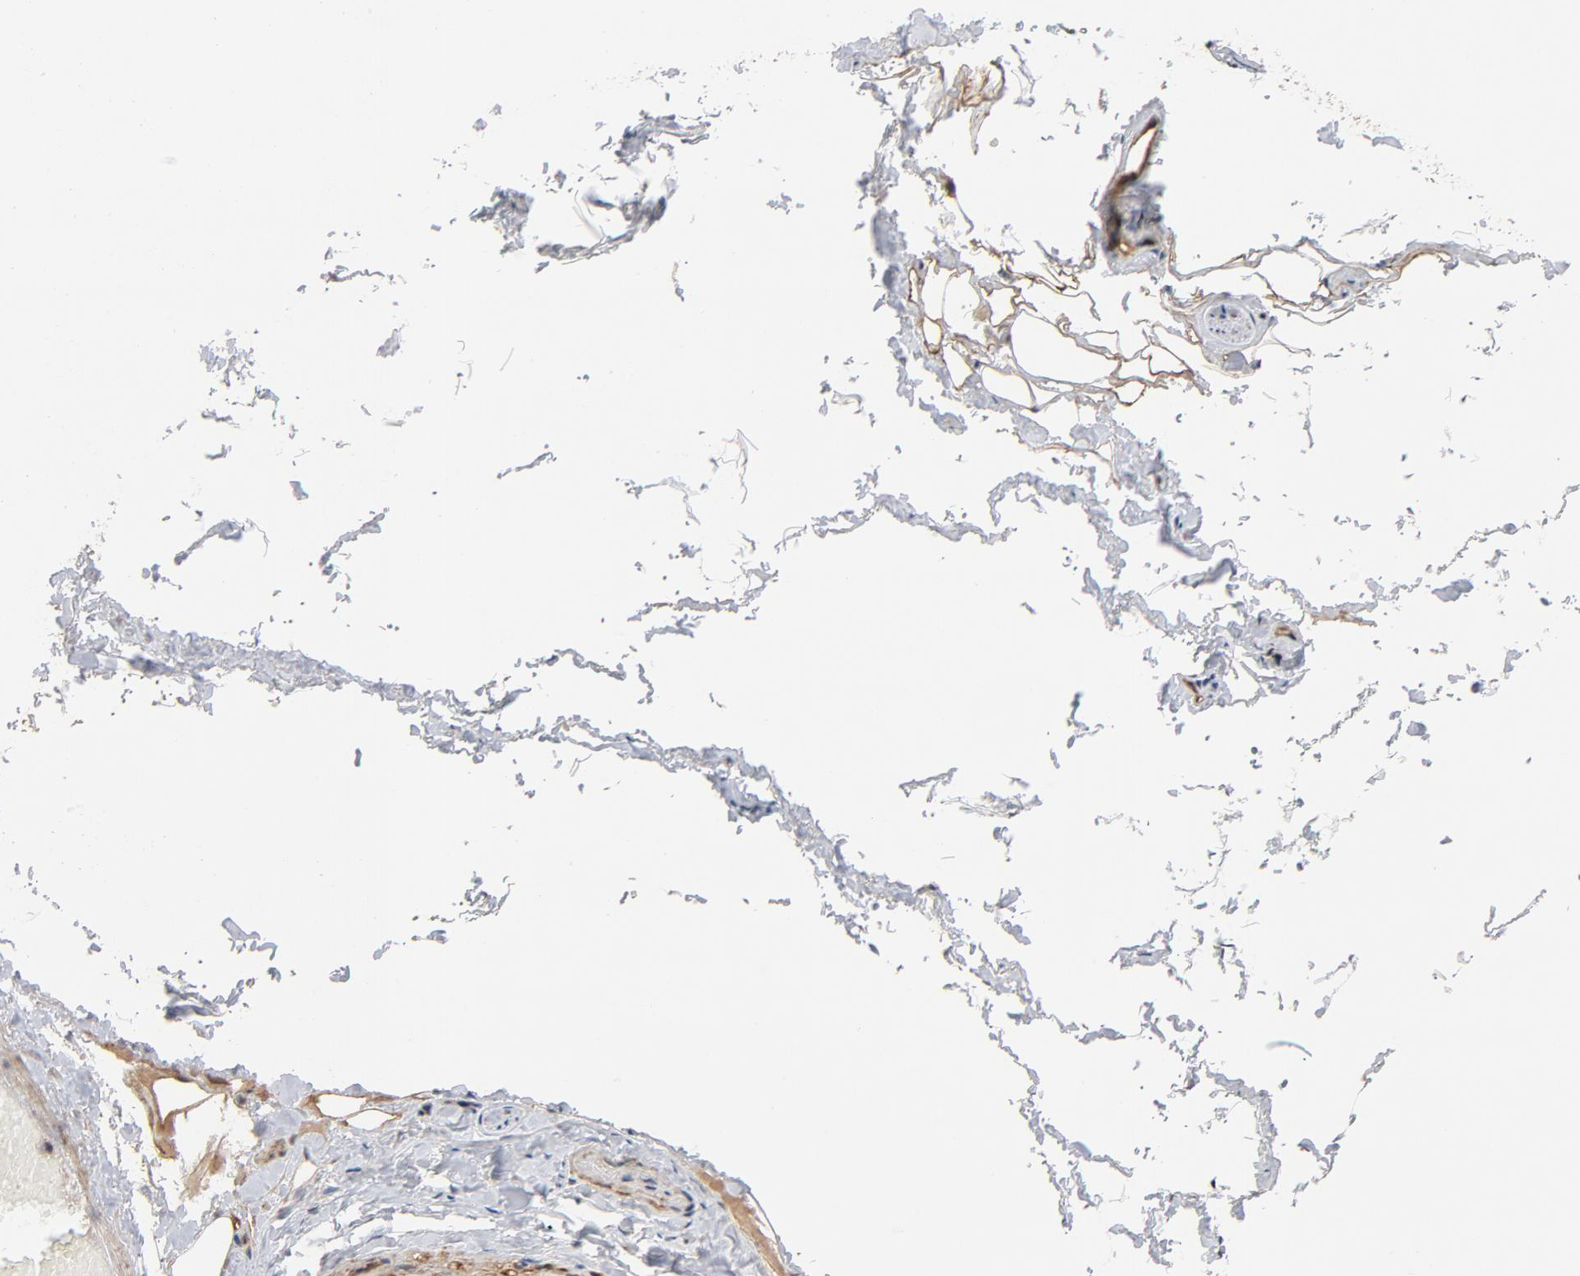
{"staining": {"intensity": "moderate", "quantity": ">75%", "location": "cytoplasmic/membranous"}, "tissue": "adipose tissue", "cell_type": "Adipocytes", "image_type": "normal", "snomed": [{"axis": "morphology", "description": "Normal tissue, NOS"}, {"axis": "topography", "description": "Soft tissue"}, {"axis": "topography", "description": "Peripheral nerve tissue"}], "caption": "Immunohistochemistry of unremarkable adipose tissue shows medium levels of moderate cytoplasmic/membranous staining in approximately >75% of adipocytes. The staining was performed using DAB to visualize the protein expression in brown, while the nuclei were stained in blue with hematoxylin (Magnification: 20x).", "gene": "DNAAF2", "patient": {"sex": "female", "age": 68}}